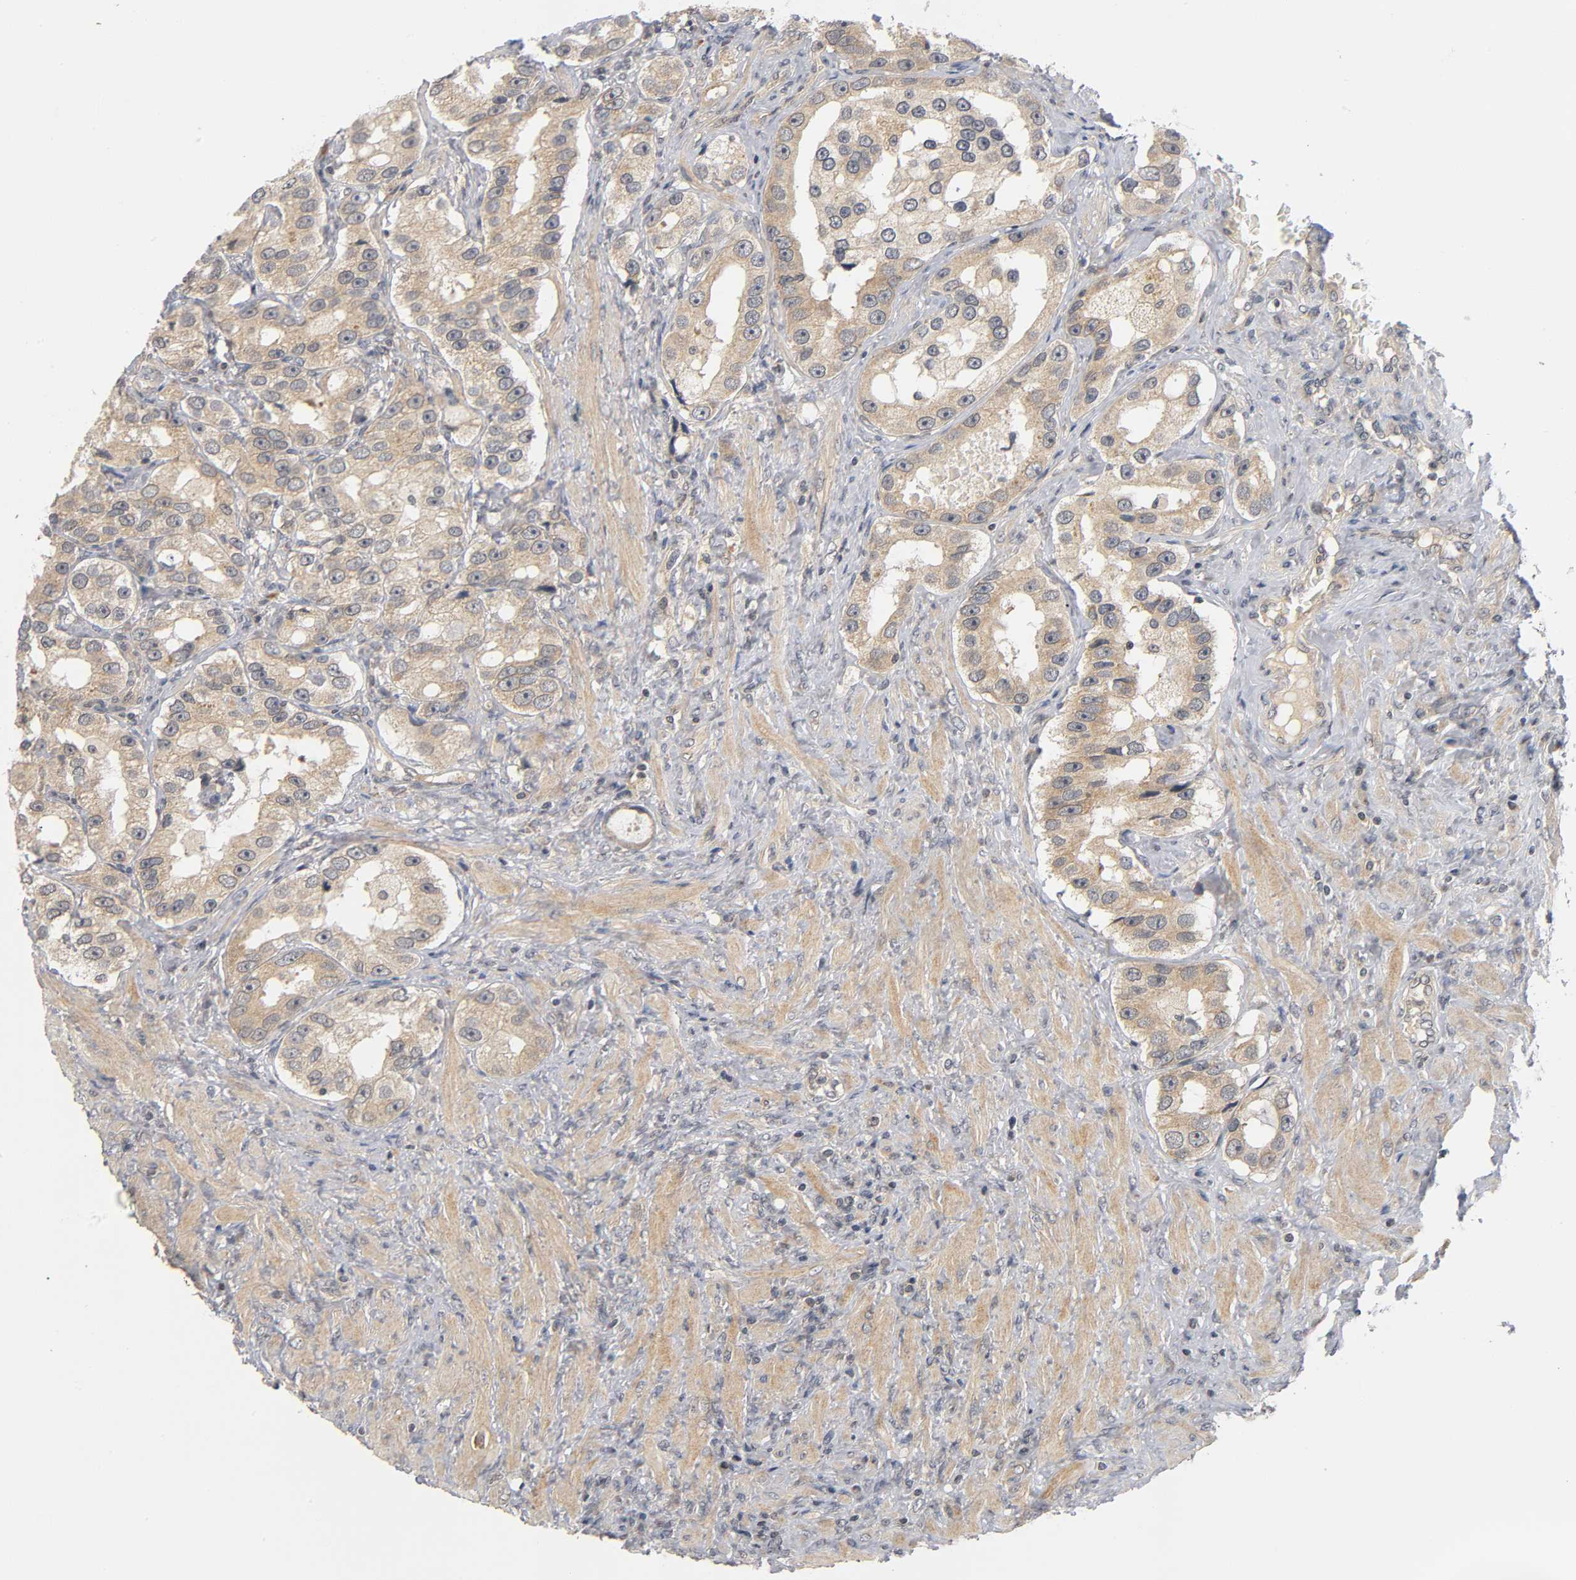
{"staining": {"intensity": "moderate", "quantity": ">75%", "location": "cytoplasmic/membranous"}, "tissue": "prostate cancer", "cell_type": "Tumor cells", "image_type": "cancer", "snomed": [{"axis": "morphology", "description": "Adenocarcinoma, High grade"}, {"axis": "topography", "description": "Prostate"}], "caption": "DAB immunohistochemical staining of human prostate cancer demonstrates moderate cytoplasmic/membranous protein positivity in about >75% of tumor cells. The staining was performed using DAB, with brown indicating positive protein expression. Nuclei are stained blue with hematoxylin.", "gene": "MAPK8", "patient": {"sex": "male", "age": 63}}